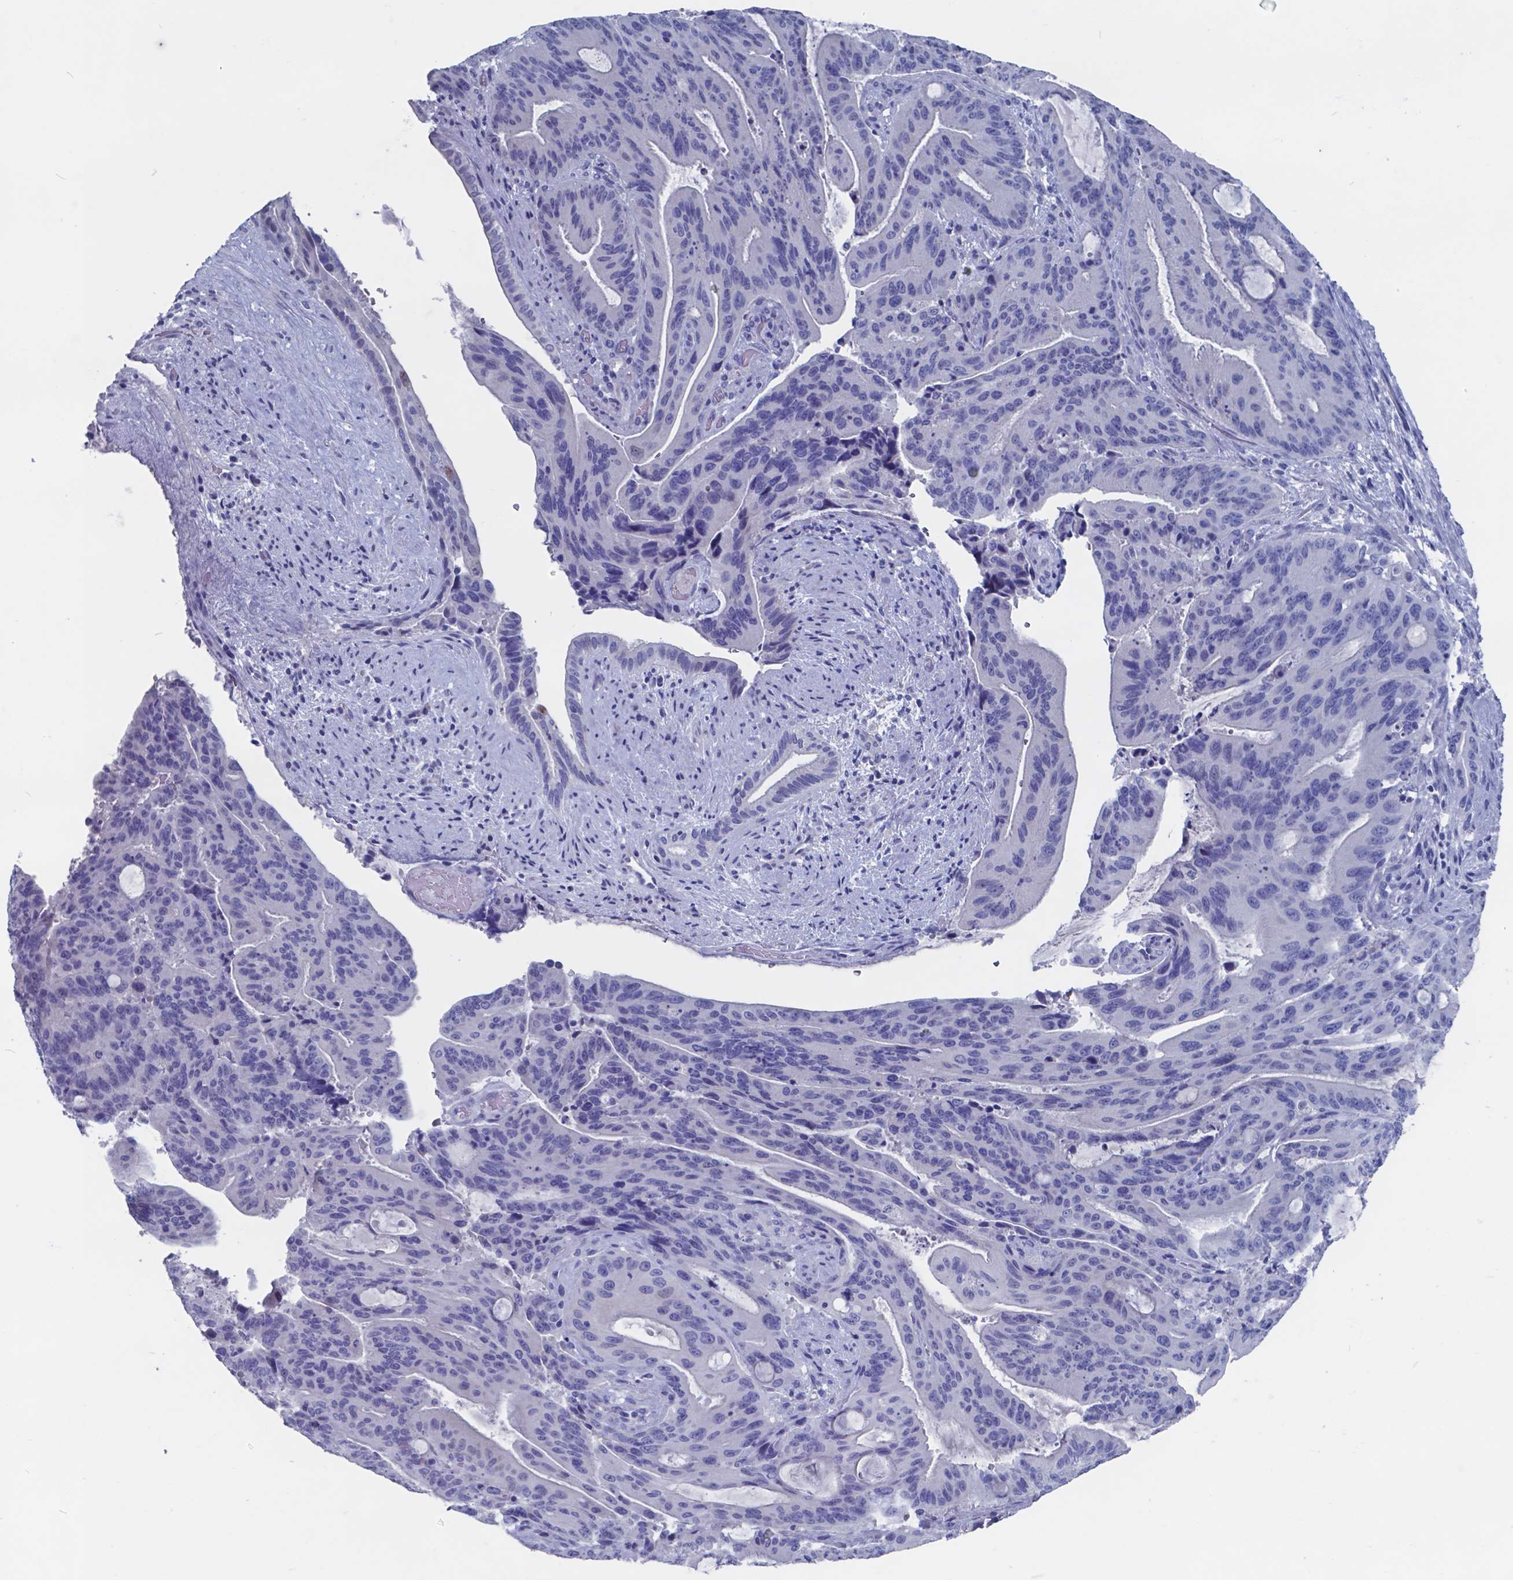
{"staining": {"intensity": "negative", "quantity": "none", "location": "none"}, "tissue": "liver cancer", "cell_type": "Tumor cells", "image_type": "cancer", "snomed": [{"axis": "morphology", "description": "Cholangiocarcinoma"}, {"axis": "topography", "description": "Liver"}], "caption": "Human liver cholangiocarcinoma stained for a protein using immunohistochemistry displays no staining in tumor cells.", "gene": "TTR", "patient": {"sex": "female", "age": 73}}